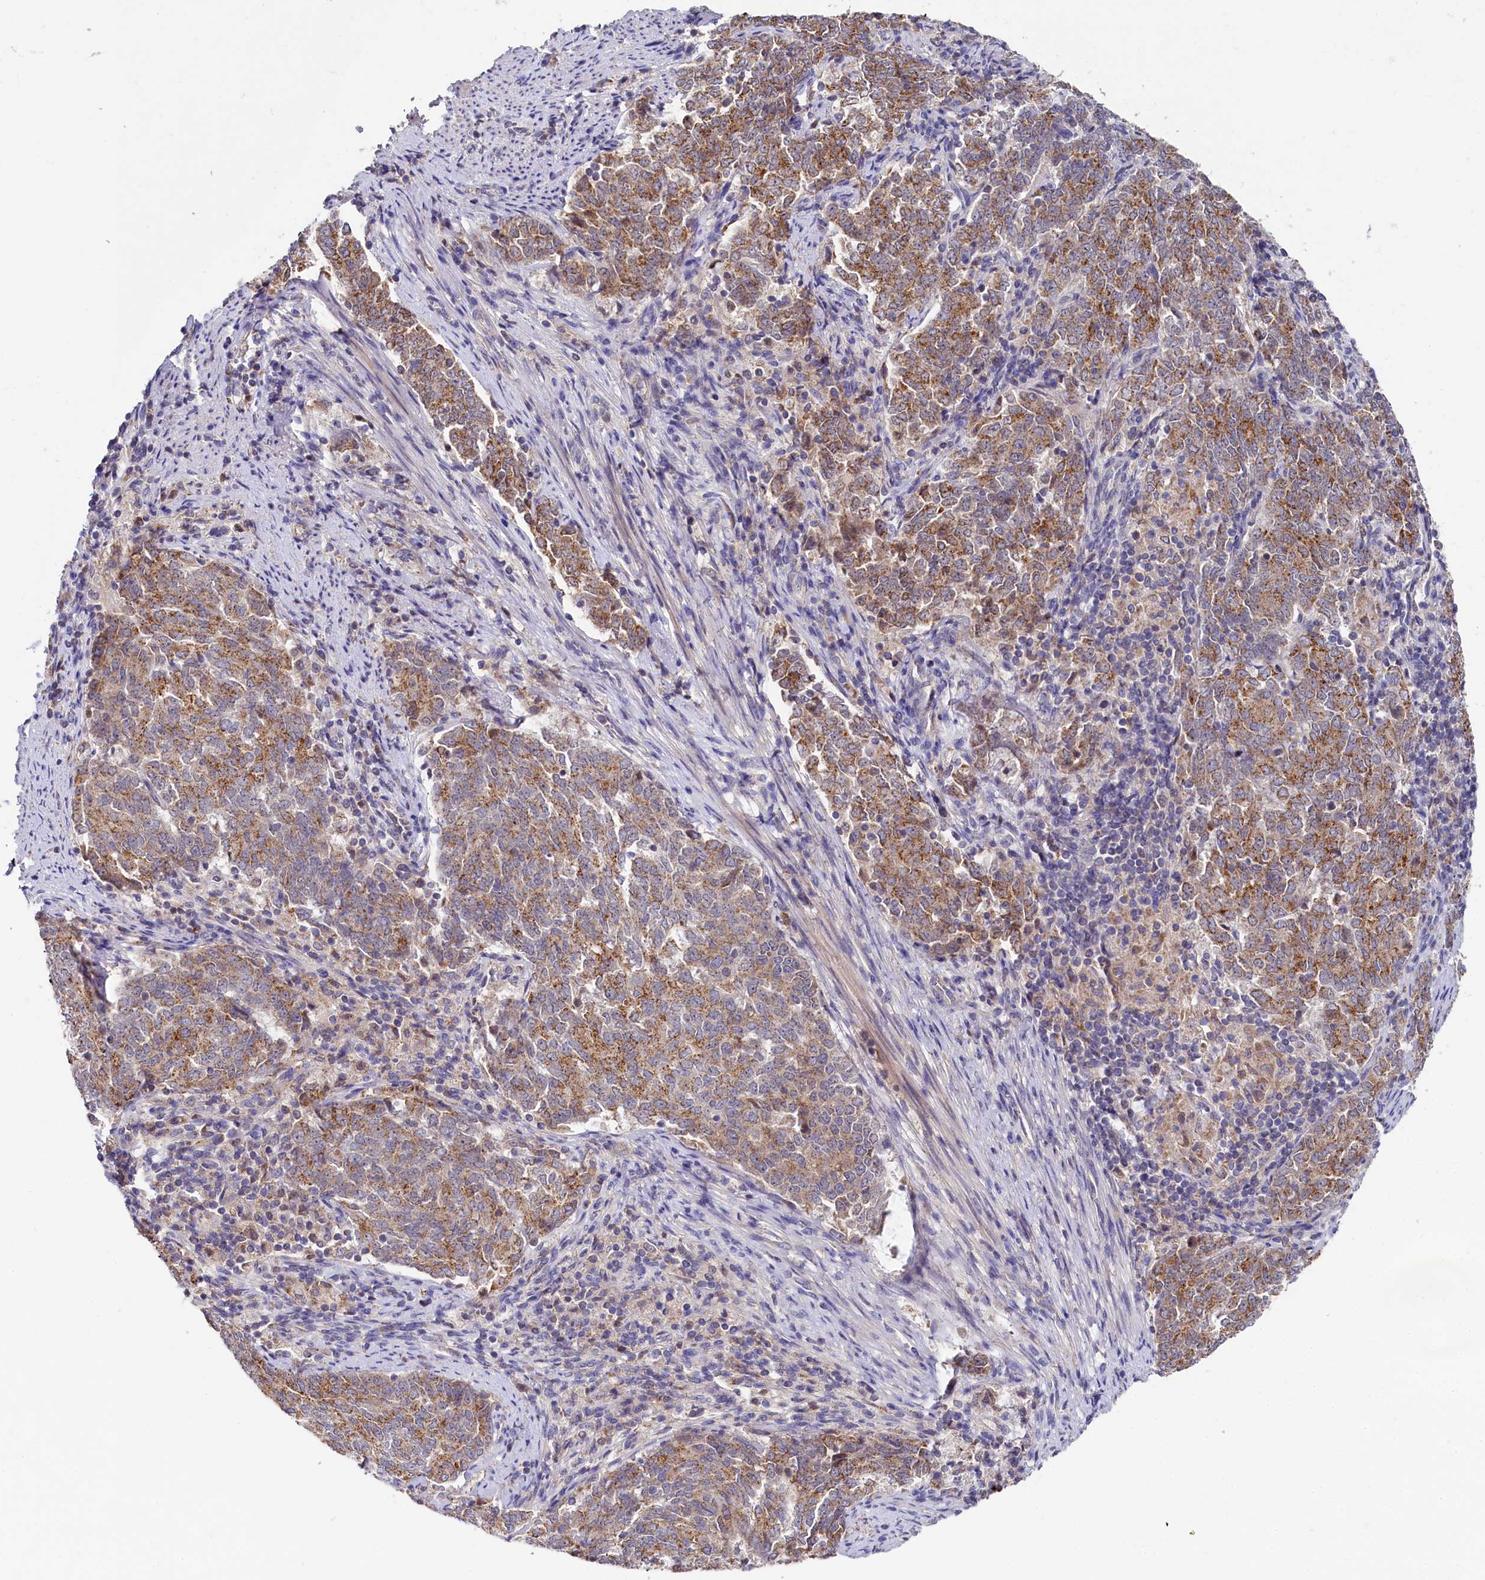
{"staining": {"intensity": "moderate", "quantity": ">75%", "location": "cytoplasmic/membranous"}, "tissue": "endometrial cancer", "cell_type": "Tumor cells", "image_type": "cancer", "snomed": [{"axis": "morphology", "description": "Adenocarcinoma, NOS"}, {"axis": "topography", "description": "Endometrium"}], "caption": "A brown stain shows moderate cytoplasmic/membranous positivity of a protein in endometrial cancer tumor cells.", "gene": "SPINK9", "patient": {"sex": "female", "age": 80}}